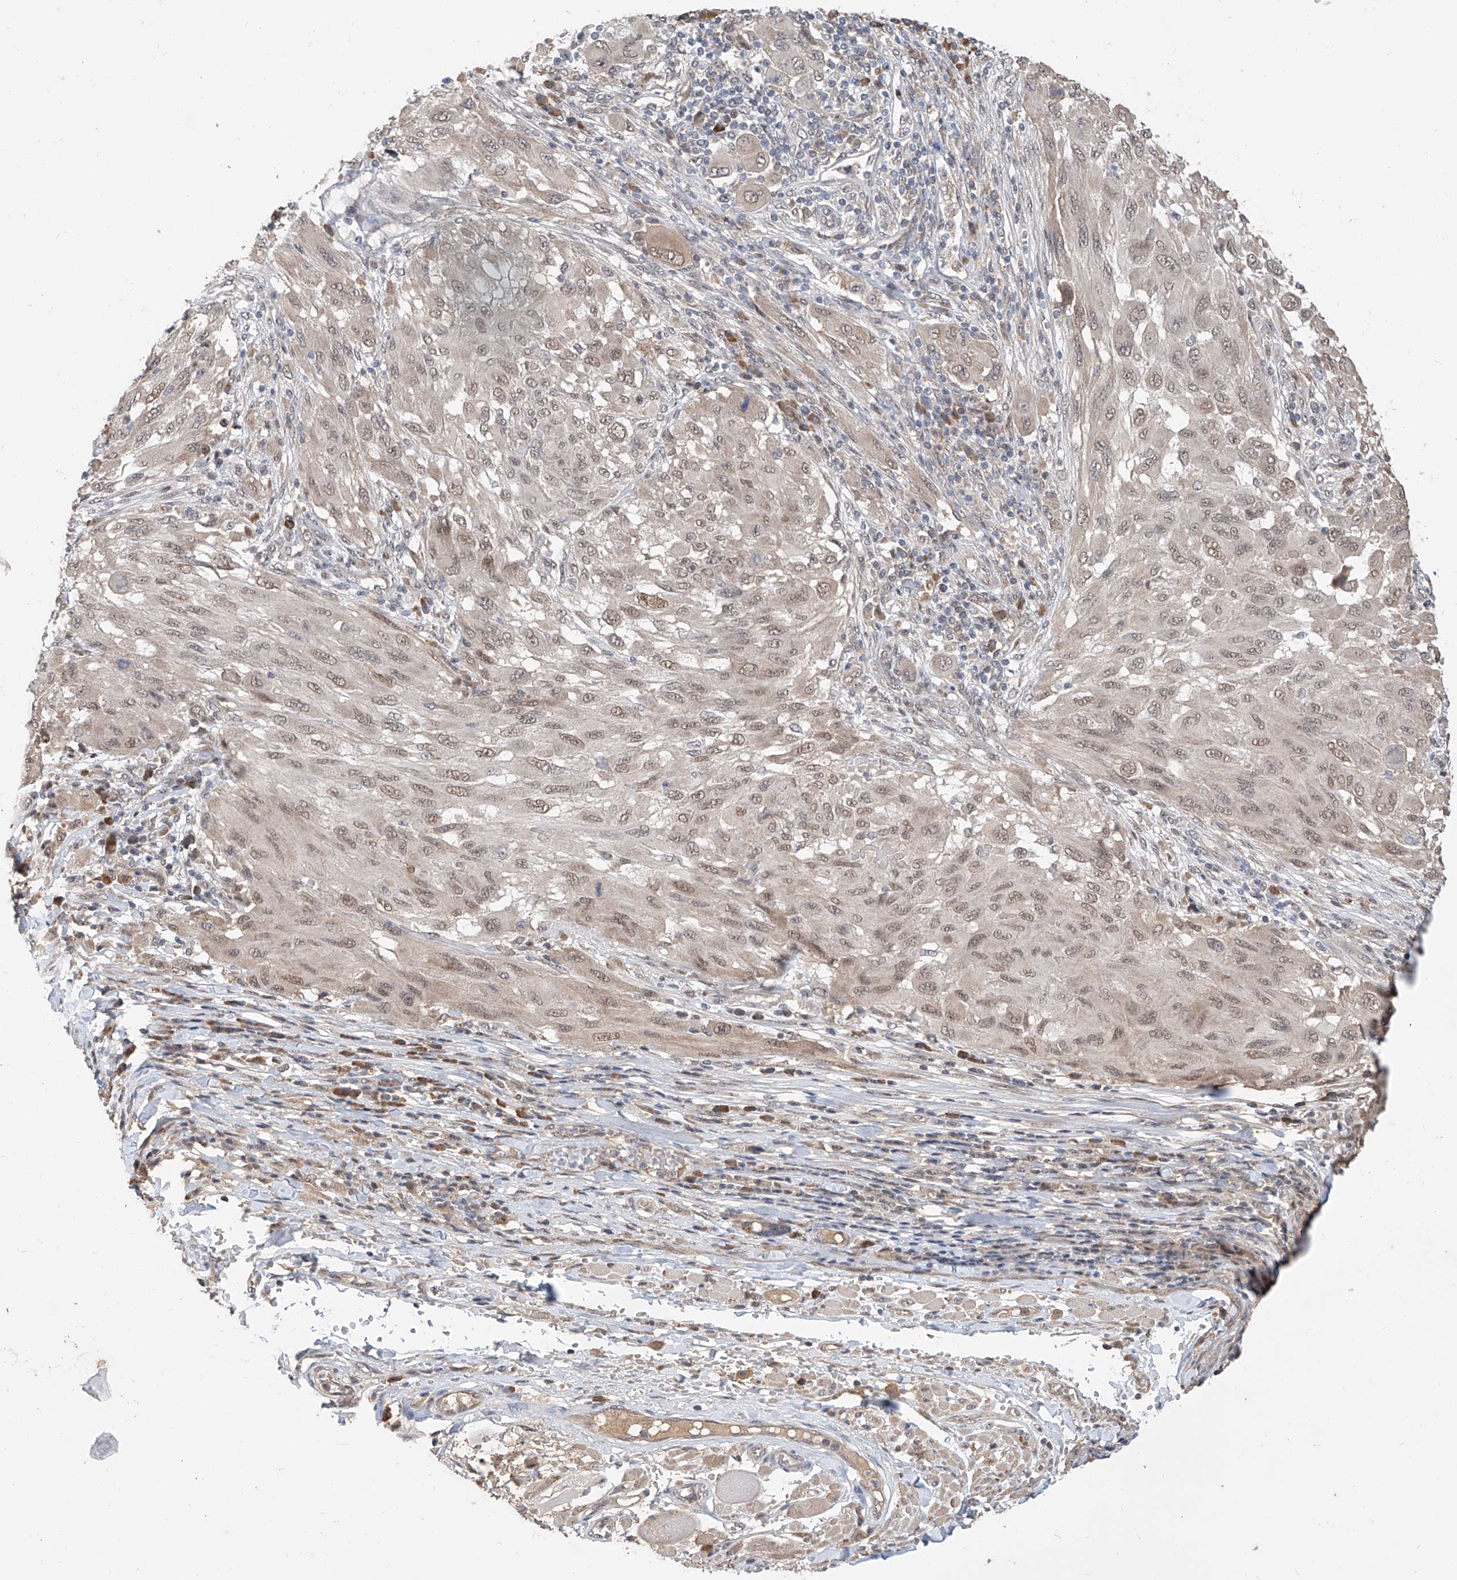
{"staining": {"intensity": "weak", "quantity": "25%-75%", "location": "nuclear"}, "tissue": "melanoma", "cell_type": "Tumor cells", "image_type": "cancer", "snomed": [{"axis": "morphology", "description": "Malignant melanoma, NOS"}, {"axis": "topography", "description": "Skin"}], "caption": "This histopathology image reveals IHC staining of human melanoma, with low weak nuclear staining in approximately 25%-75% of tumor cells.", "gene": "CARMIL3", "patient": {"sex": "female", "age": 91}}